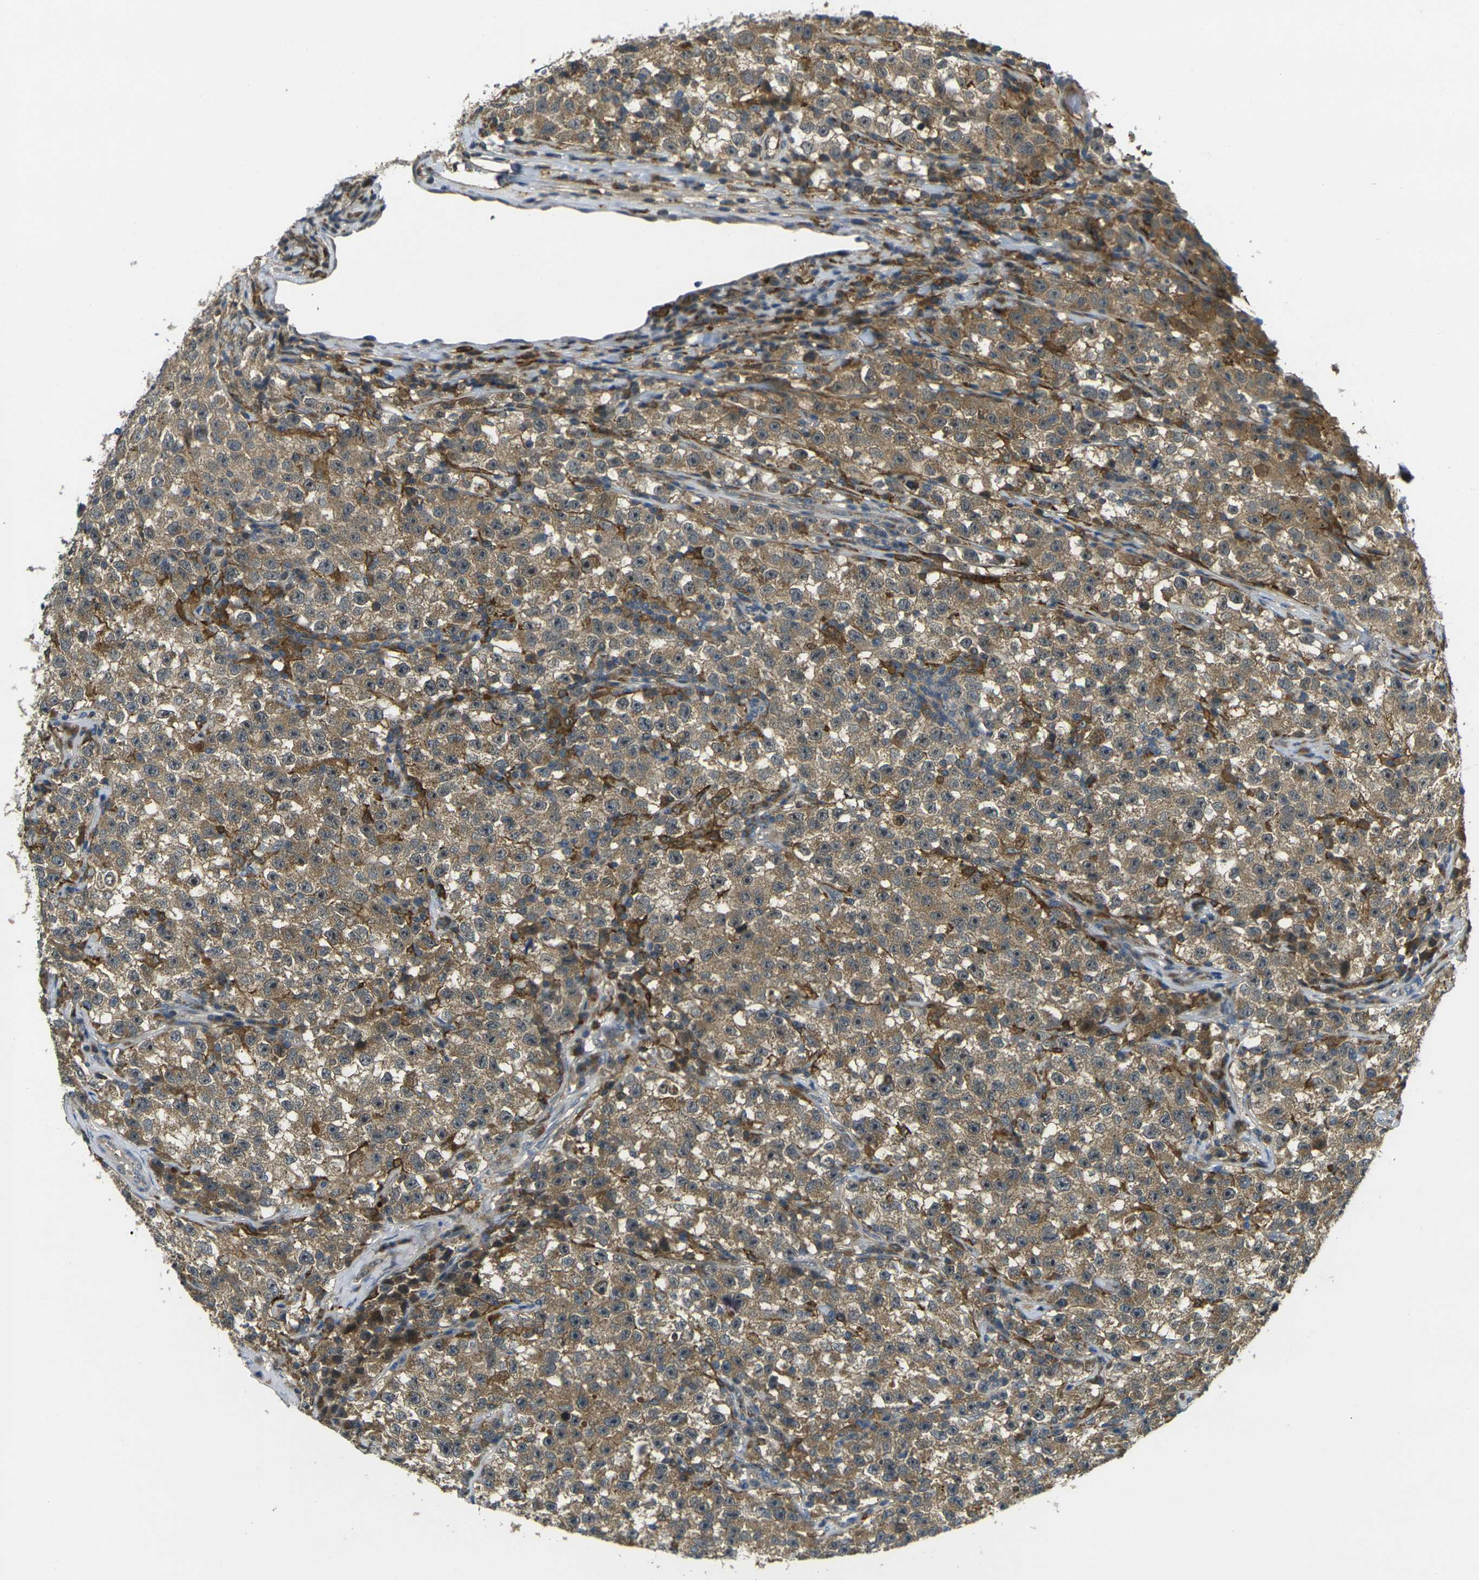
{"staining": {"intensity": "moderate", "quantity": ">75%", "location": "cytoplasmic/membranous"}, "tissue": "testis cancer", "cell_type": "Tumor cells", "image_type": "cancer", "snomed": [{"axis": "morphology", "description": "Seminoma, NOS"}, {"axis": "topography", "description": "Testis"}], "caption": "Brown immunohistochemical staining in testis cancer demonstrates moderate cytoplasmic/membranous positivity in approximately >75% of tumor cells.", "gene": "PIGL", "patient": {"sex": "male", "age": 22}}